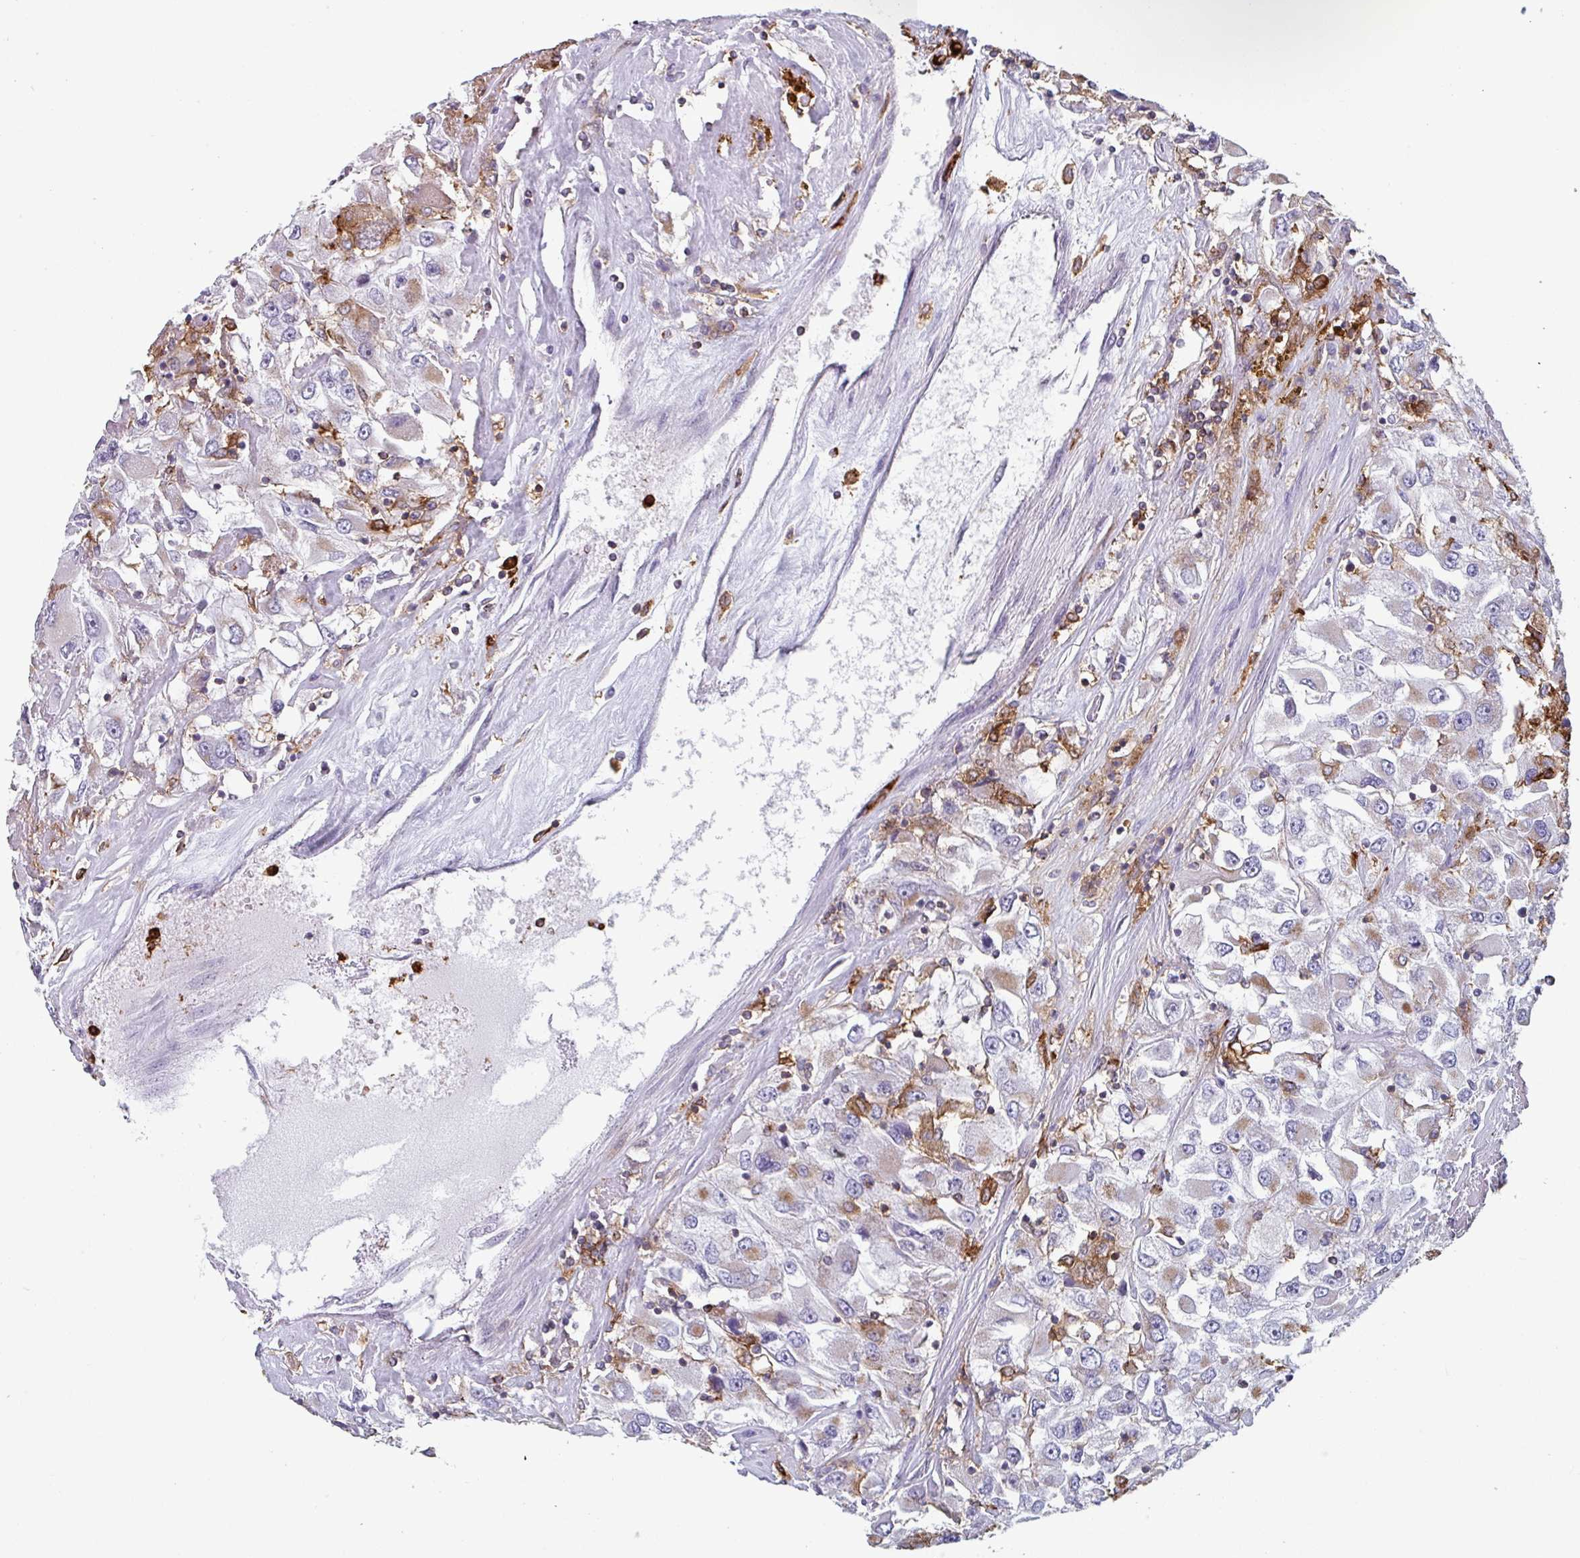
{"staining": {"intensity": "weak", "quantity": "<25%", "location": "cytoplasmic/membranous"}, "tissue": "renal cancer", "cell_type": "Tumor cells", "image_type": "cancer", "snomed": [{"axis": "morphology", "description": "Adenocarcinoma, NOS"}, {"axis": "topography", "description": "Kidney"}], "caption": "An IHC histopathology image of adenocarcinoma (renal) is shown. There is no staining in tumor cells of adenocarcinoma (renal).", "gene": "EXOSC5", "patient": {"sex": "female", "age": 52}}